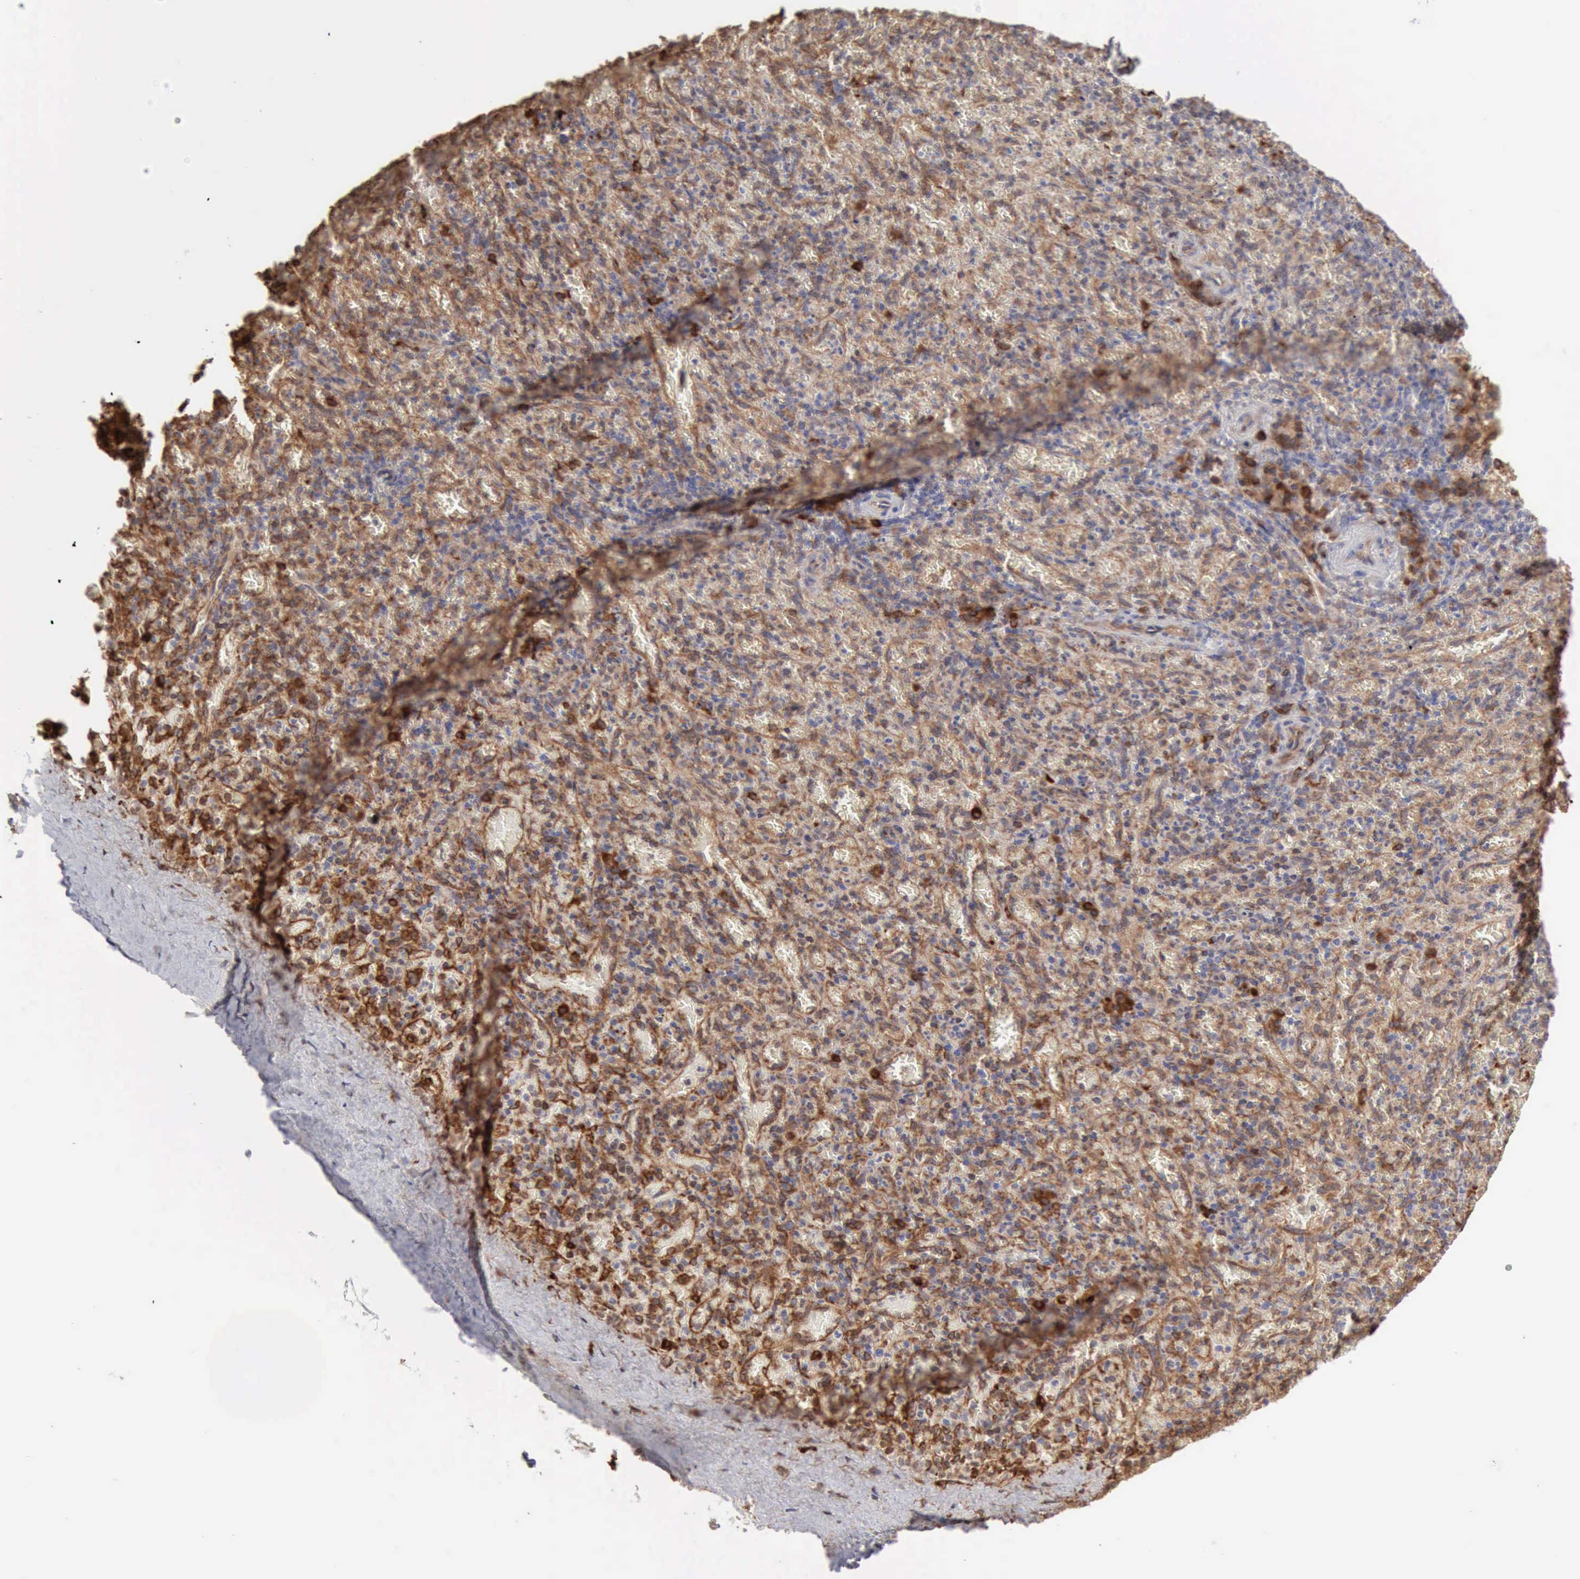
{"staining": {"intensity": "strong", "quantity": "<25%", "location": "cytoplasmic/membranous"}, "tissue": "spleen", "cell_type": "Cells in red pulp", "image_type": "normal", "snomed": [{"axis": "morphology", "description": "Normal tissue, NOS"}, {"axis": "topography", "description": "Spleen"}], "caption": "Immunohistochemical staining of normal human spleen shows <25% levels of strong cytoplasmic/membranous protein staining in approximately <25% of cells in red pulp.", "gene": "APOL2", "patient": {"sex": "female", "age": 50}}